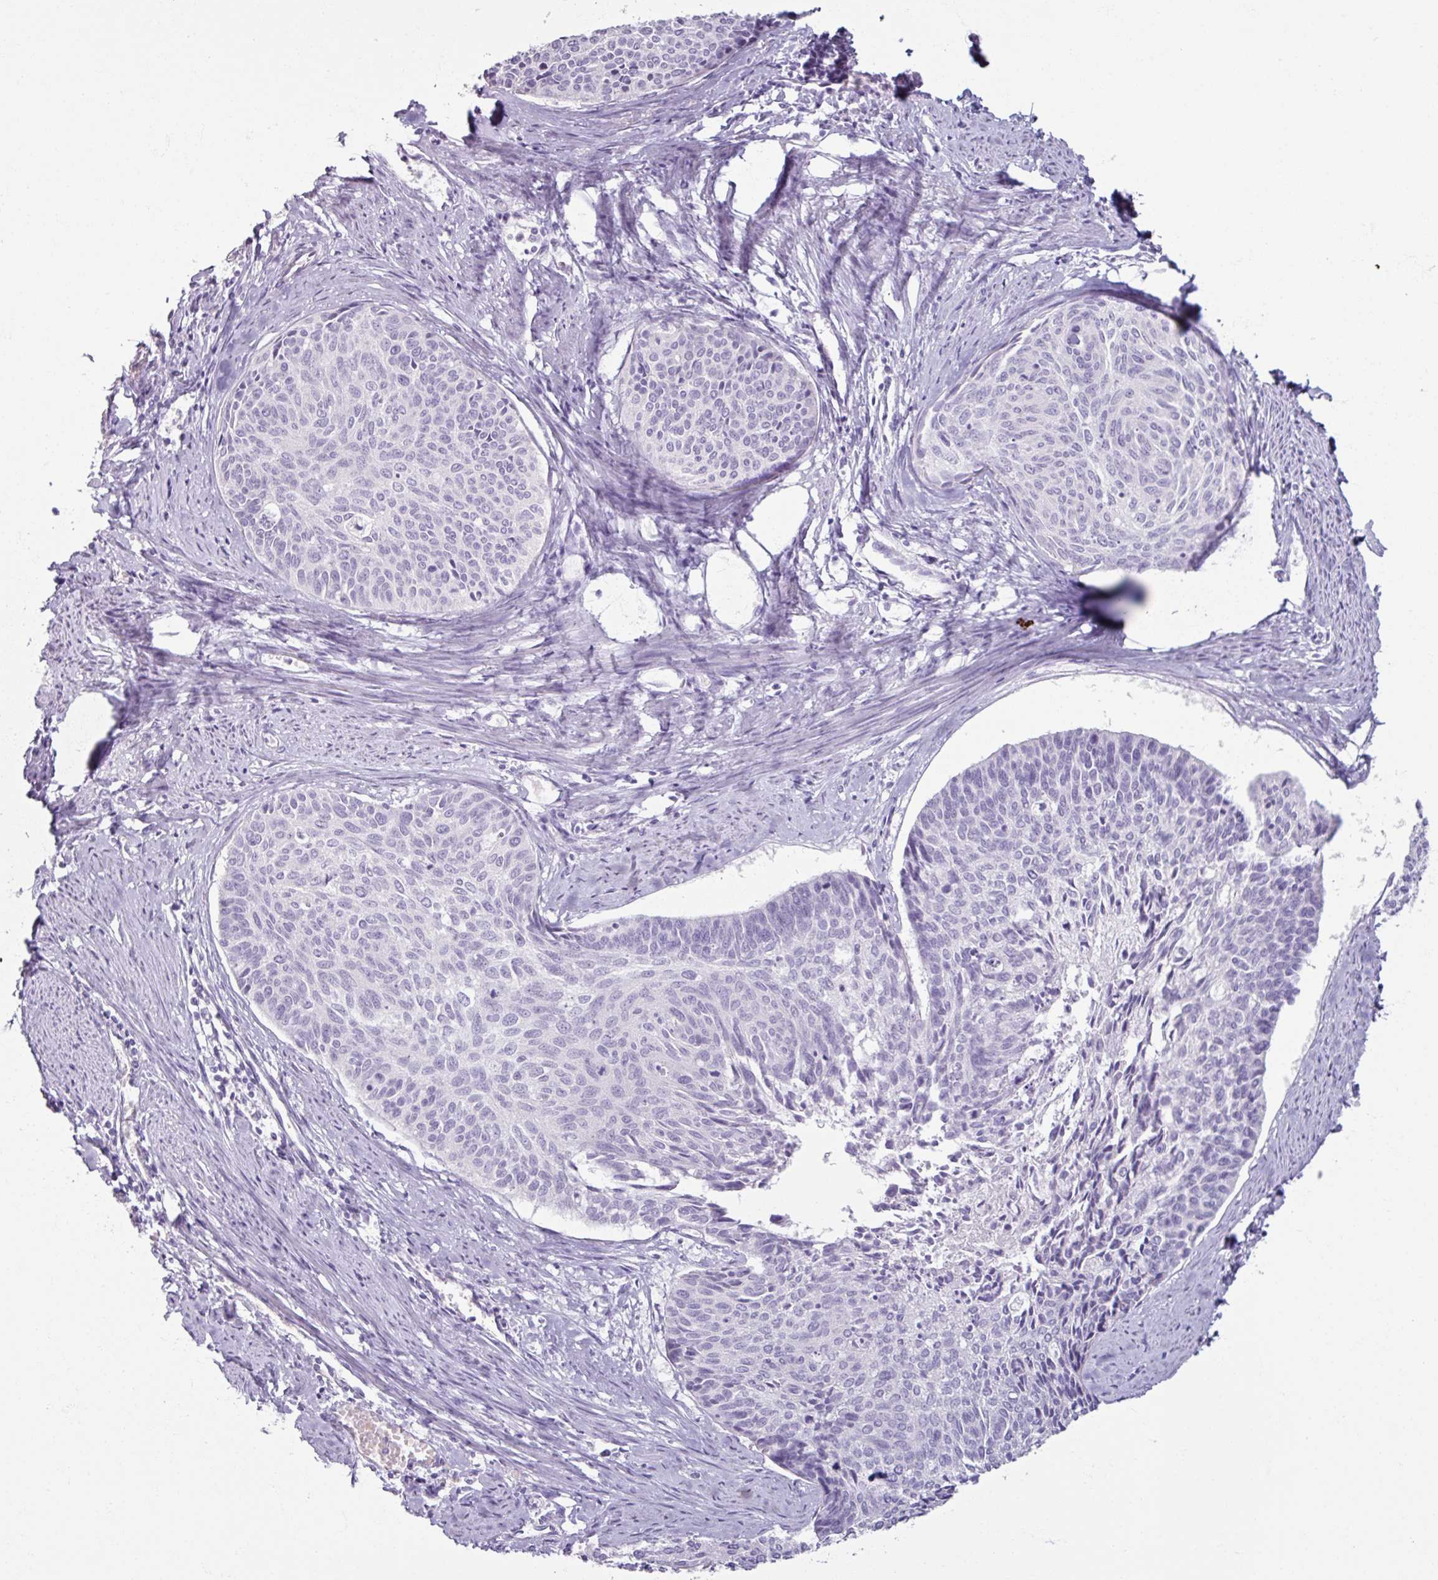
{"staining": {"intensity": "negative", "quantity": "none", "location": "none"}, "tissue": "cervical cancer", "cell_type": "Tumor cells", "image_type": "cancer", "snomed": [{"axis": "morphology", "description": "Squamous cell carcinoma, NOS"}, {"axis": "topography", "description": "Cervix"}], "caption": "The micrograph displays no significant expression in tumor cells of cervical cancer (squamous cell carcinoma). (DAB immunohistochemistry visualized using brightfield microscopy, high magnification).", "gene": "ARG1", "patient": {"sex": "female", "age": 55}}